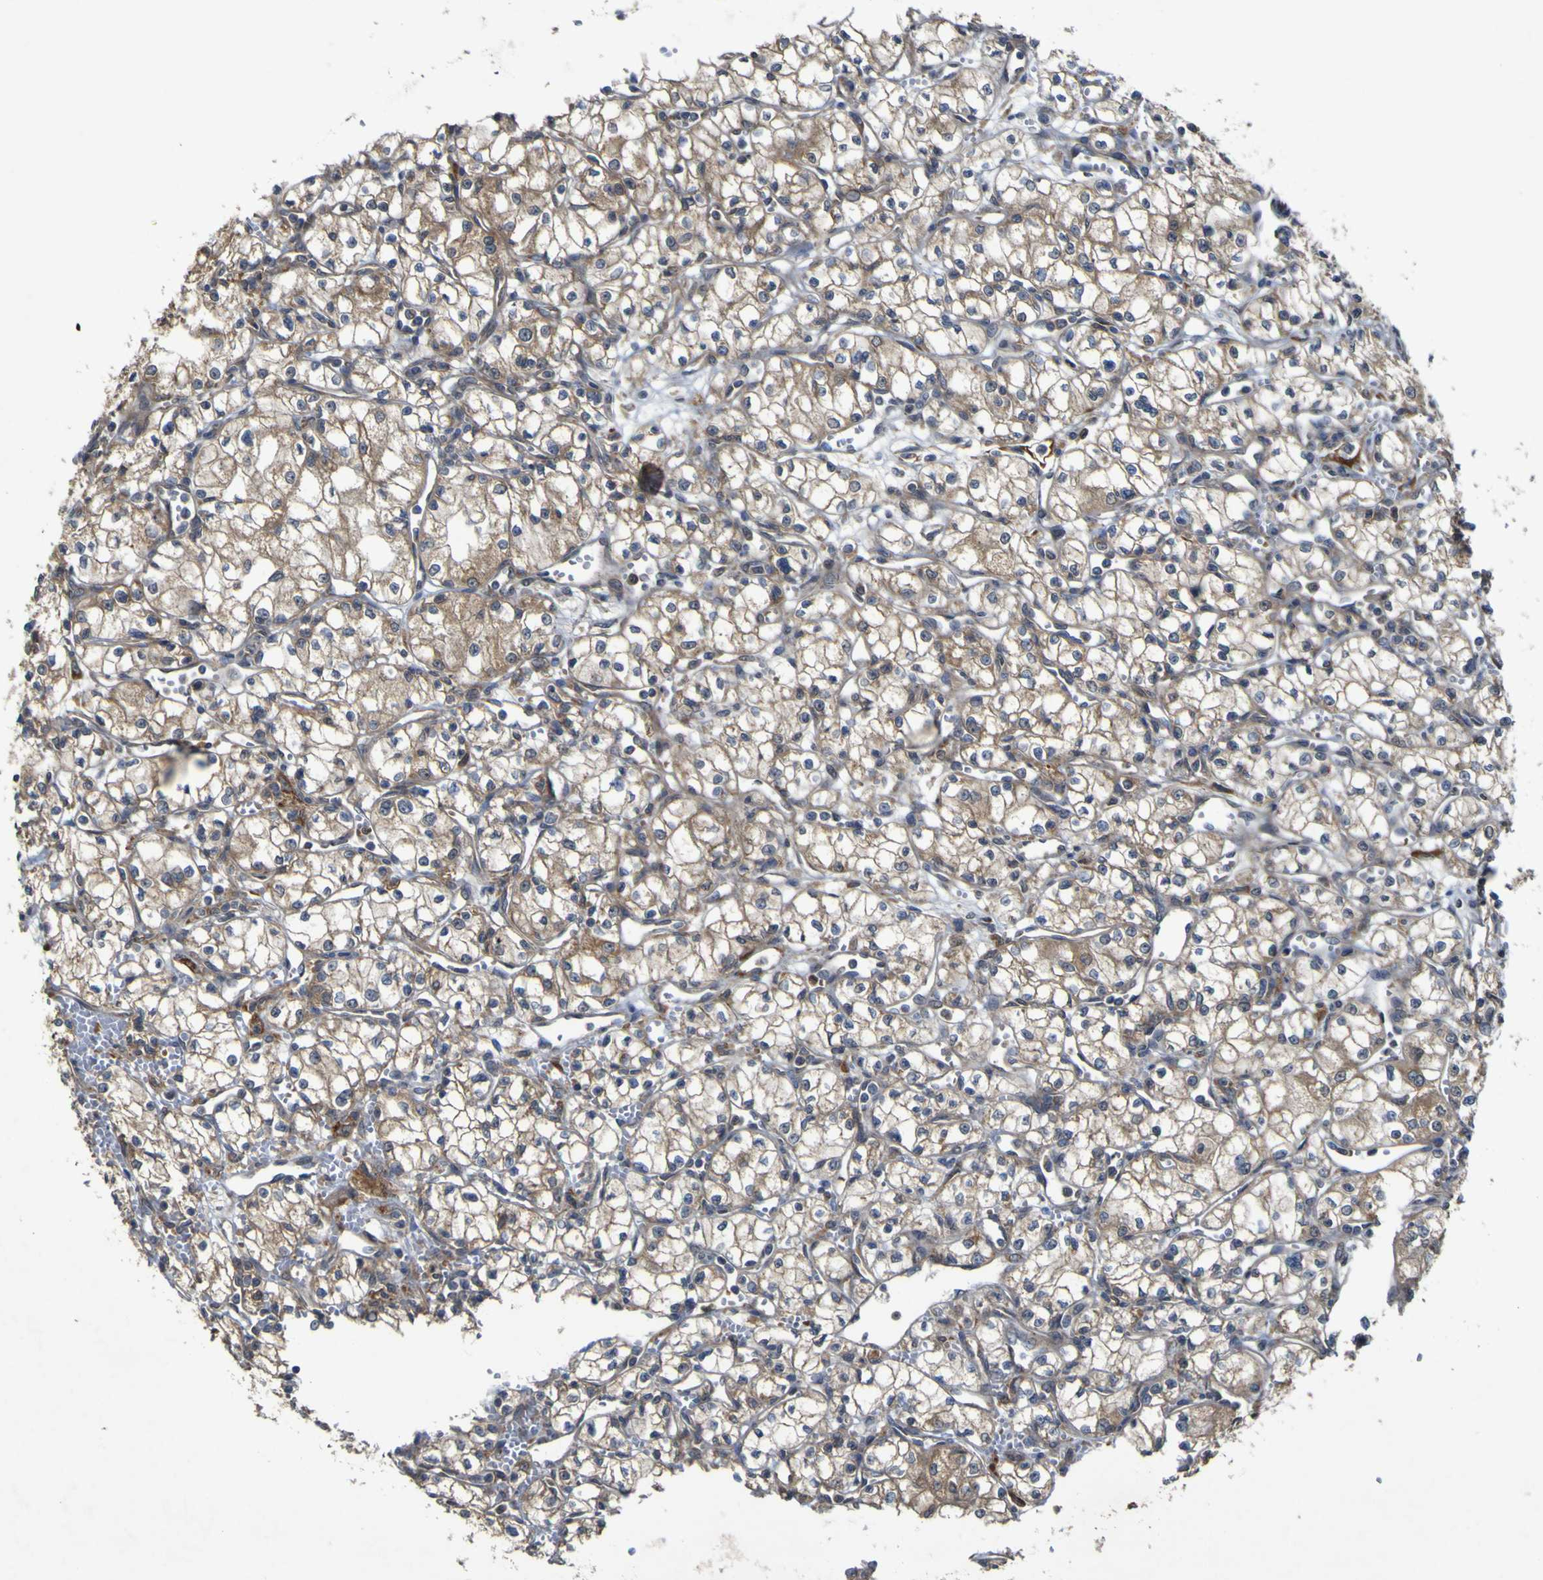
{"staining": {"intensity": "weak", "quantity": ">75%", "location": "cytoplasmic/membranous"}, "tissue": "renal cancer", "cell_type": "Tumor cells", "image_type": "cancer", "snomed": [{"axis": "morphology", "description": "Normal tissue, NOS"}, {"axis": "morphology", "description": "Adenocarcinoma, NOS"}, {"axis": "topography", "description": "Kidney"}], "caption": "Immunohistochemical staining of human renal adenocarcinoma exhibits low levels of weak cytoplasmic/membranous protein positivity in about >75% of tumor cells.", "gene": "IRAK2", "patient": {"sex": "male", "age": 59}}